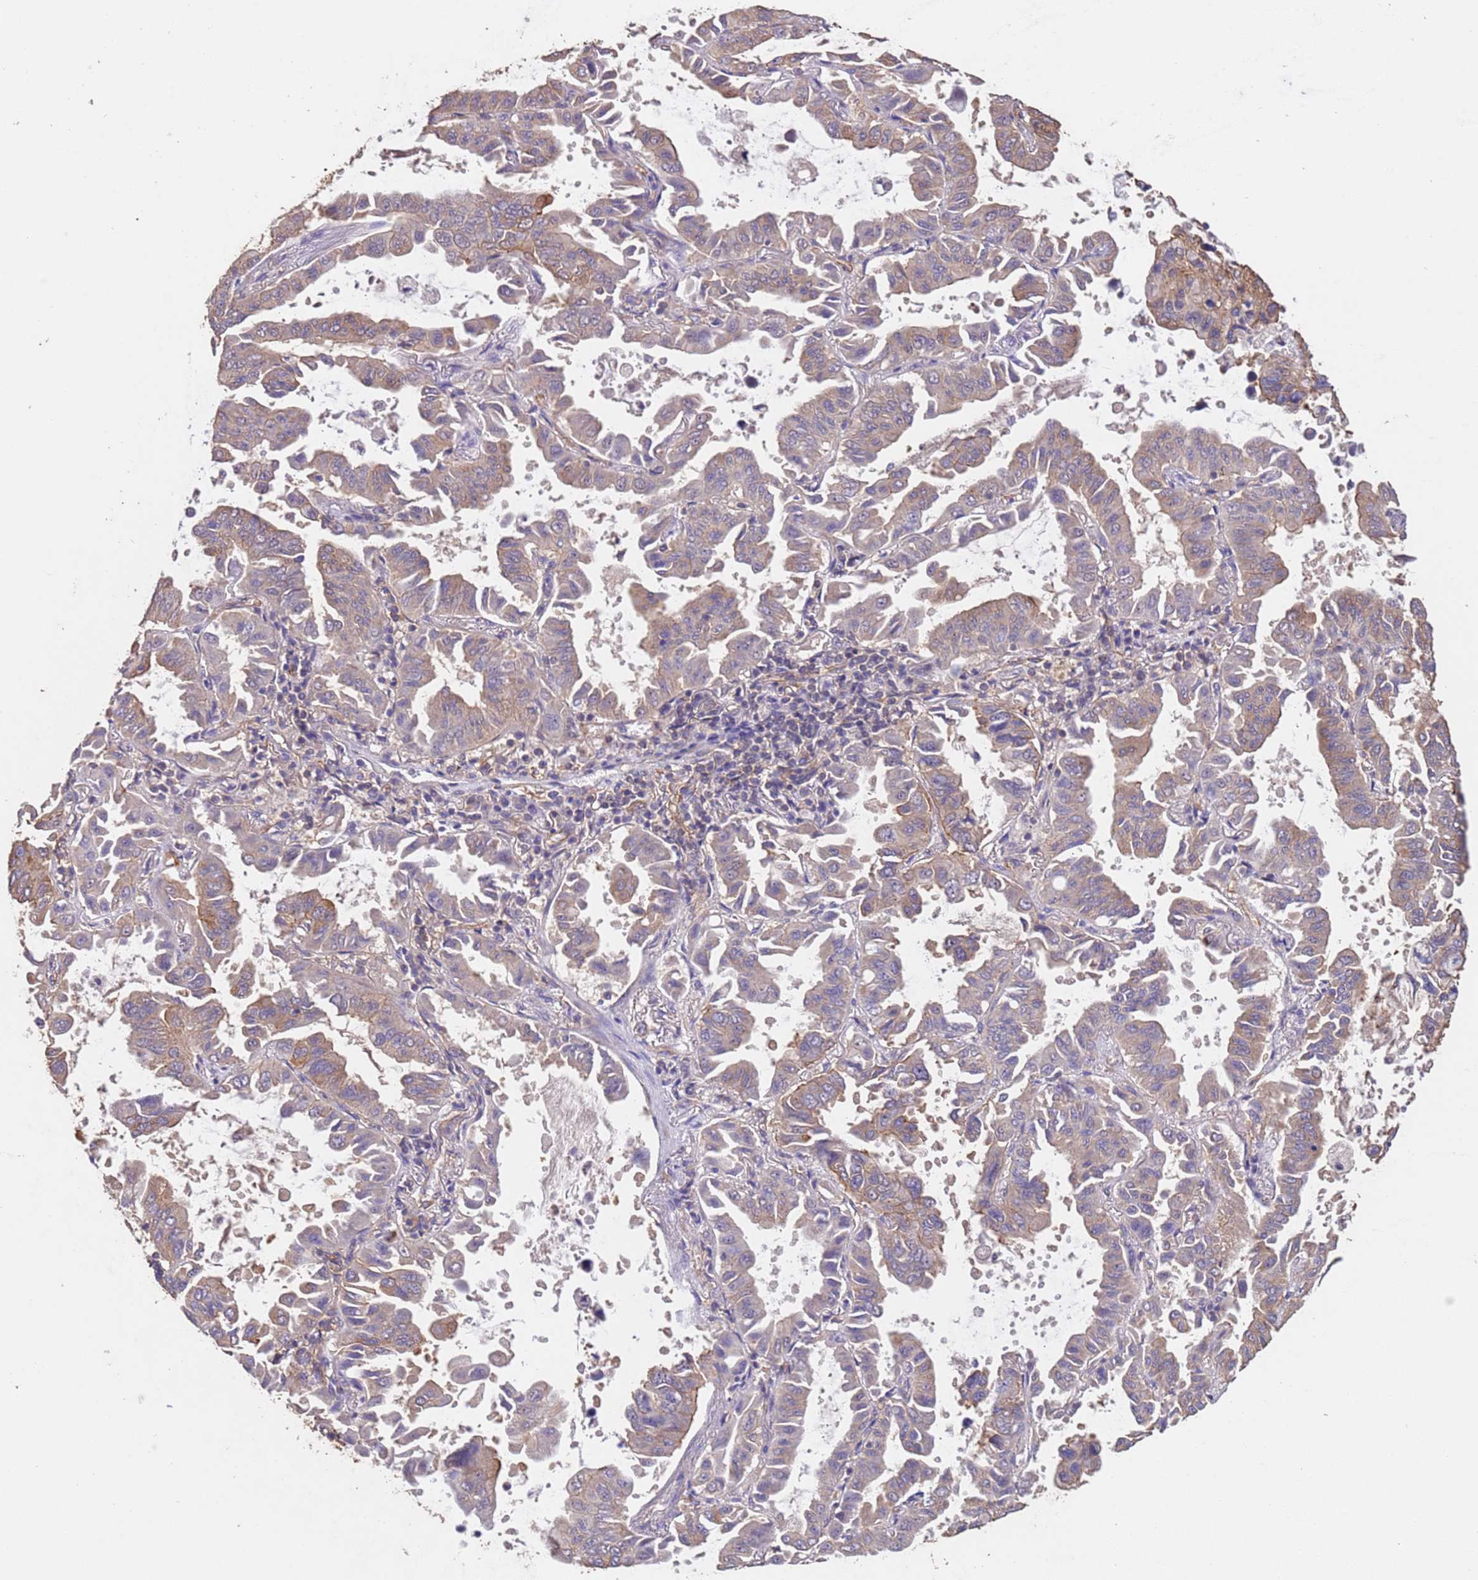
{"staining": {"intensity": "weak", "quantity": "<25%", "location": "cytoplasmic/membranous"}, "tissue": "lung cancer", "cell_type": "Tumor cells", "image_type": "cancer", "snomed": [{"axis": "morphology", "description": "Adenocarcinoma, NOS"}, {"axis": "topography", "description": "Lung"}], "caption": "The immunohistochemistry micrograph has no significant expression in tumor cells of lung cancer tissue.", "gene": "MTX3", "patient": {"sex": "male", "age": 64}}